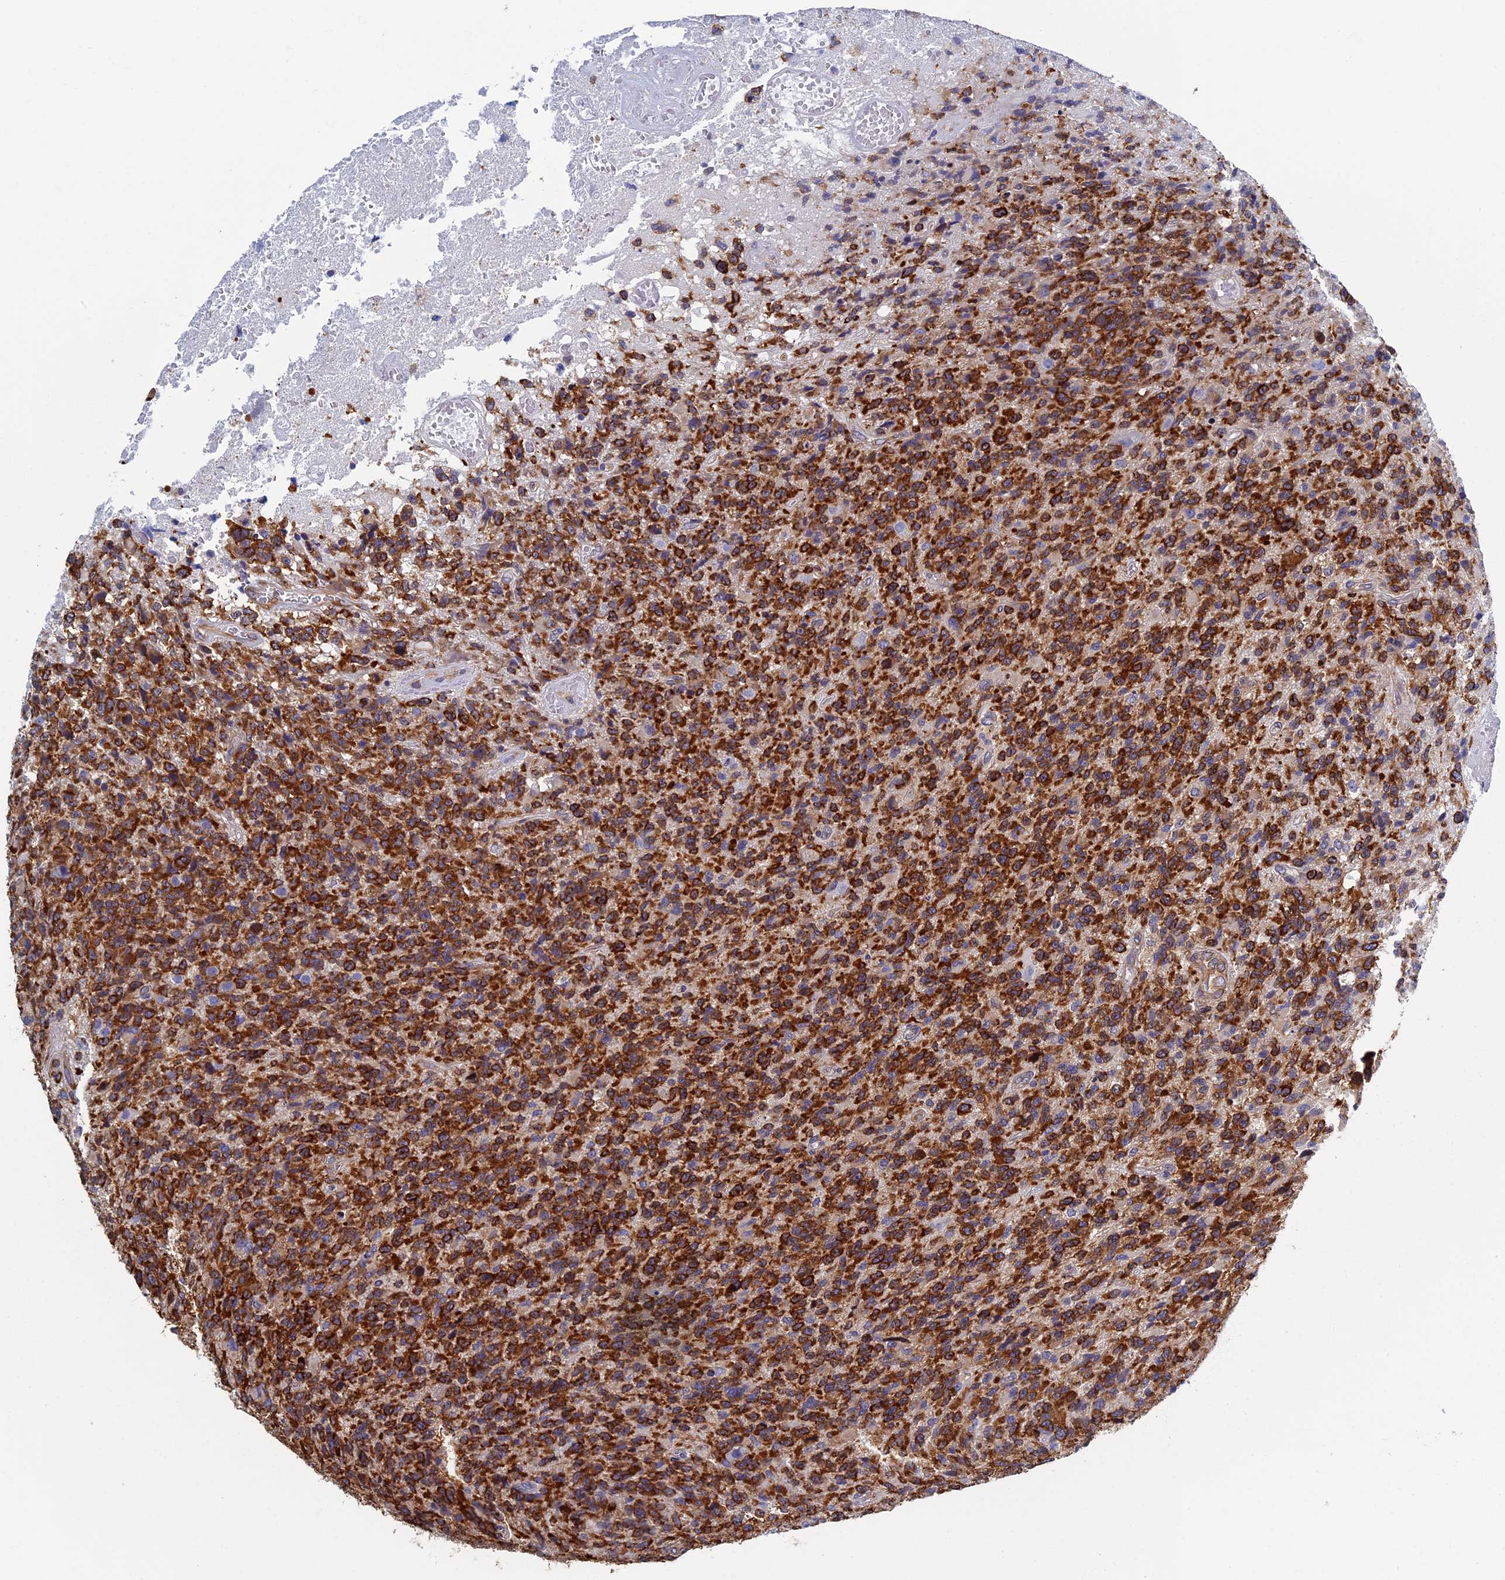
{"staining": {"intensity": "strong", "quantity": ">75%", "location": "cytoplasmic/membranous"}, "tissue": "glioma", "cell_type": "Tumor cells", "image_type": "cancer", "snomed": [{"axis": "morphology", "description": "Glioma, malignant, High grade"}, {"axis": "topography", "description": "Brain"}], "caption": "Malignant glioma (high-grade) stained with a brown dye demonstrates strong cytoplasmic/membranous positive staining in about >75% of tumor cells.", "gene": "YBX1", "patient": {"sex": "male", "age": 76}}